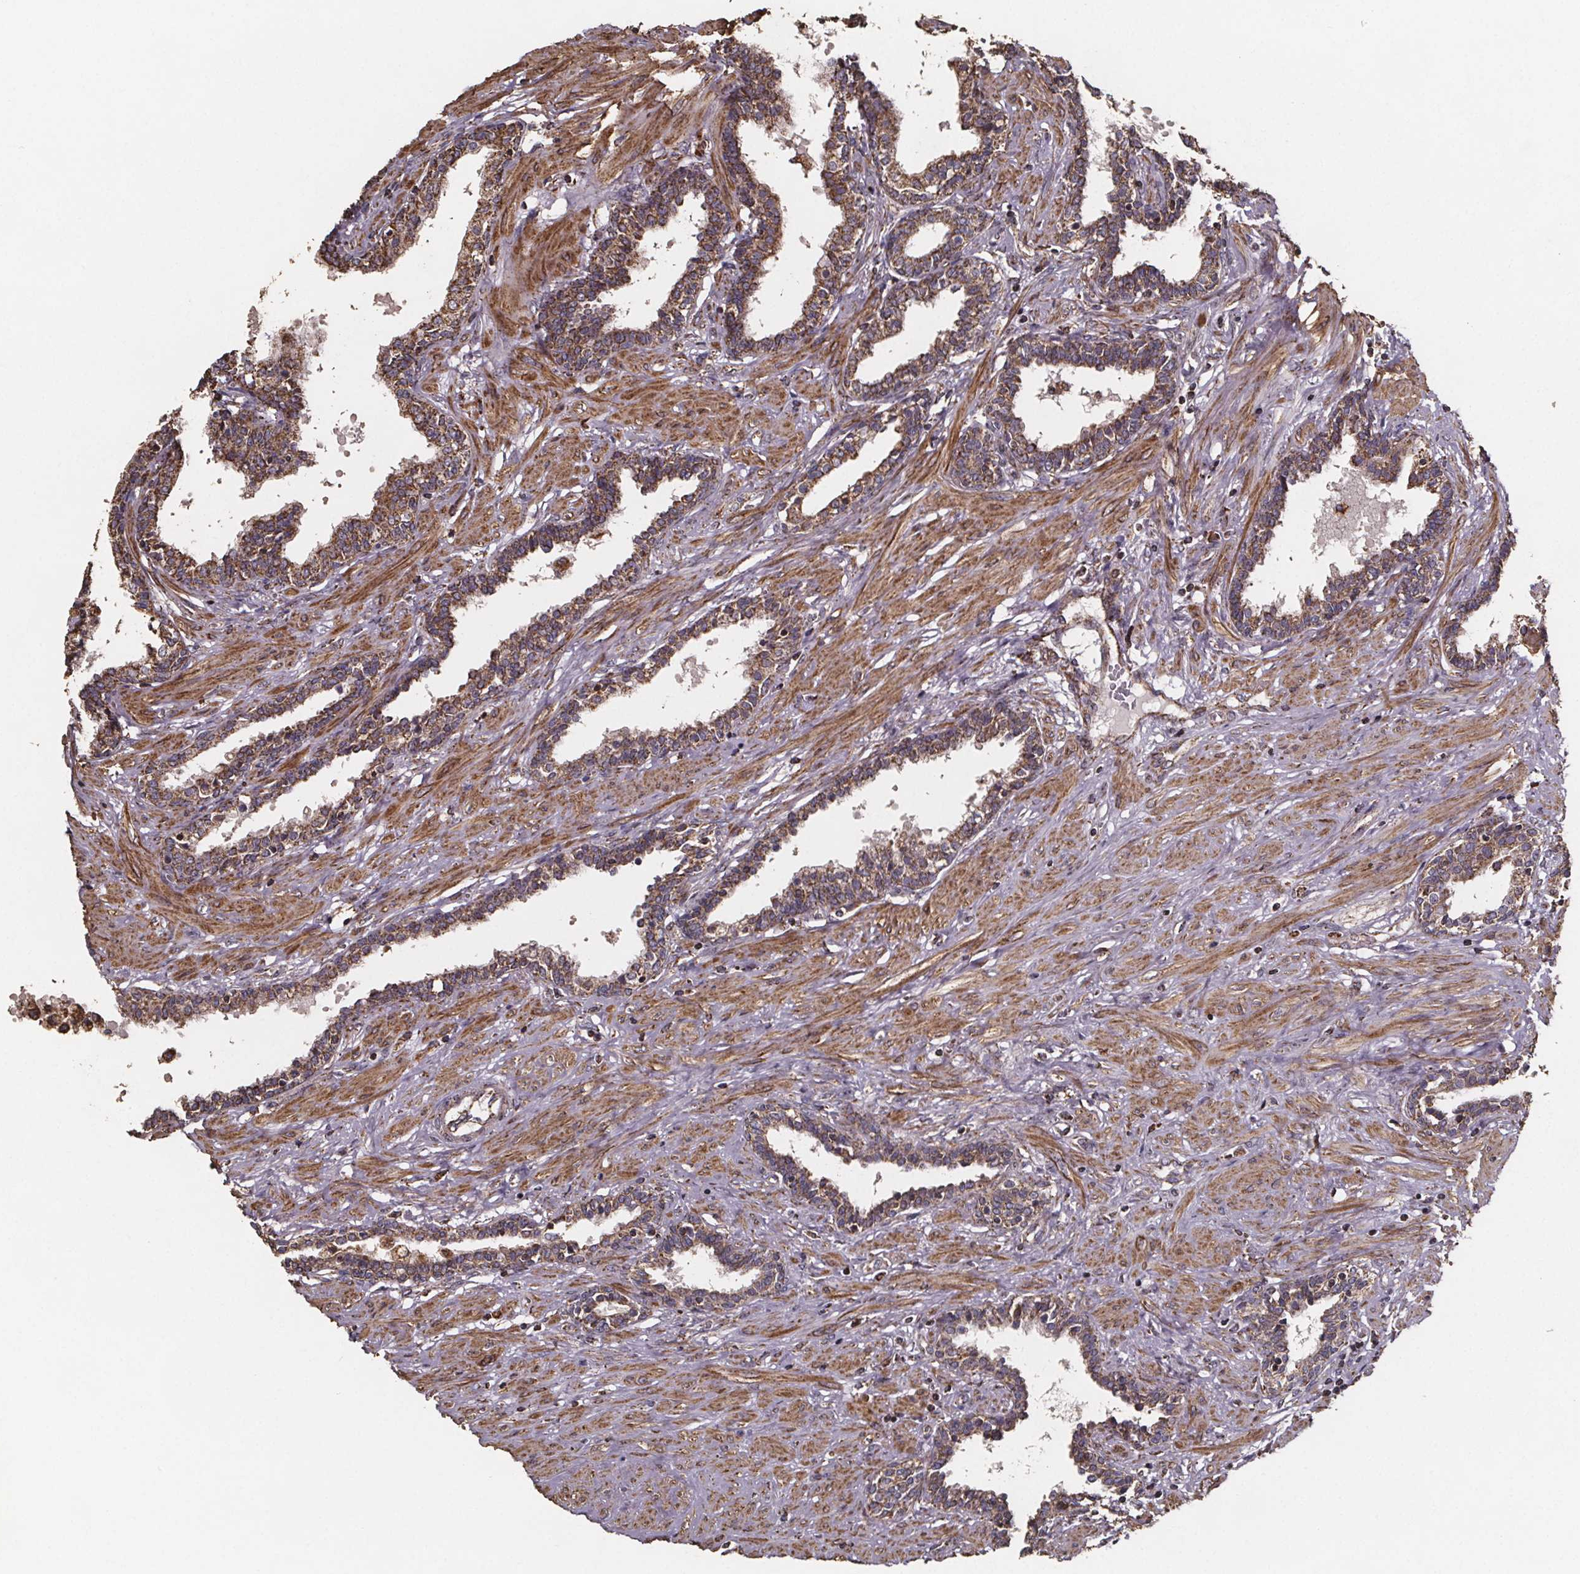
{"staining": {"intensity": "moderate", "quantity": ">75%", "location": "cytoplasmic/membranous"}, "tissue": "prostate", "cell_type": "Glandular cells", "image_type": "normal", "snomed": [{"axis": "morphology", "description": "Normal tissue, NOS"}, {"axis": "topography", "description": "Prostate"}], "caption": "Immunohistochemistry (IHC) of unremarkable human prostate reveals medium levels of moderate cytoplasmic/membranous staining in approximately >75% of glandular cells.", "gene": "SLC35D2", "patient": {"sex": "male", "age": 55}}